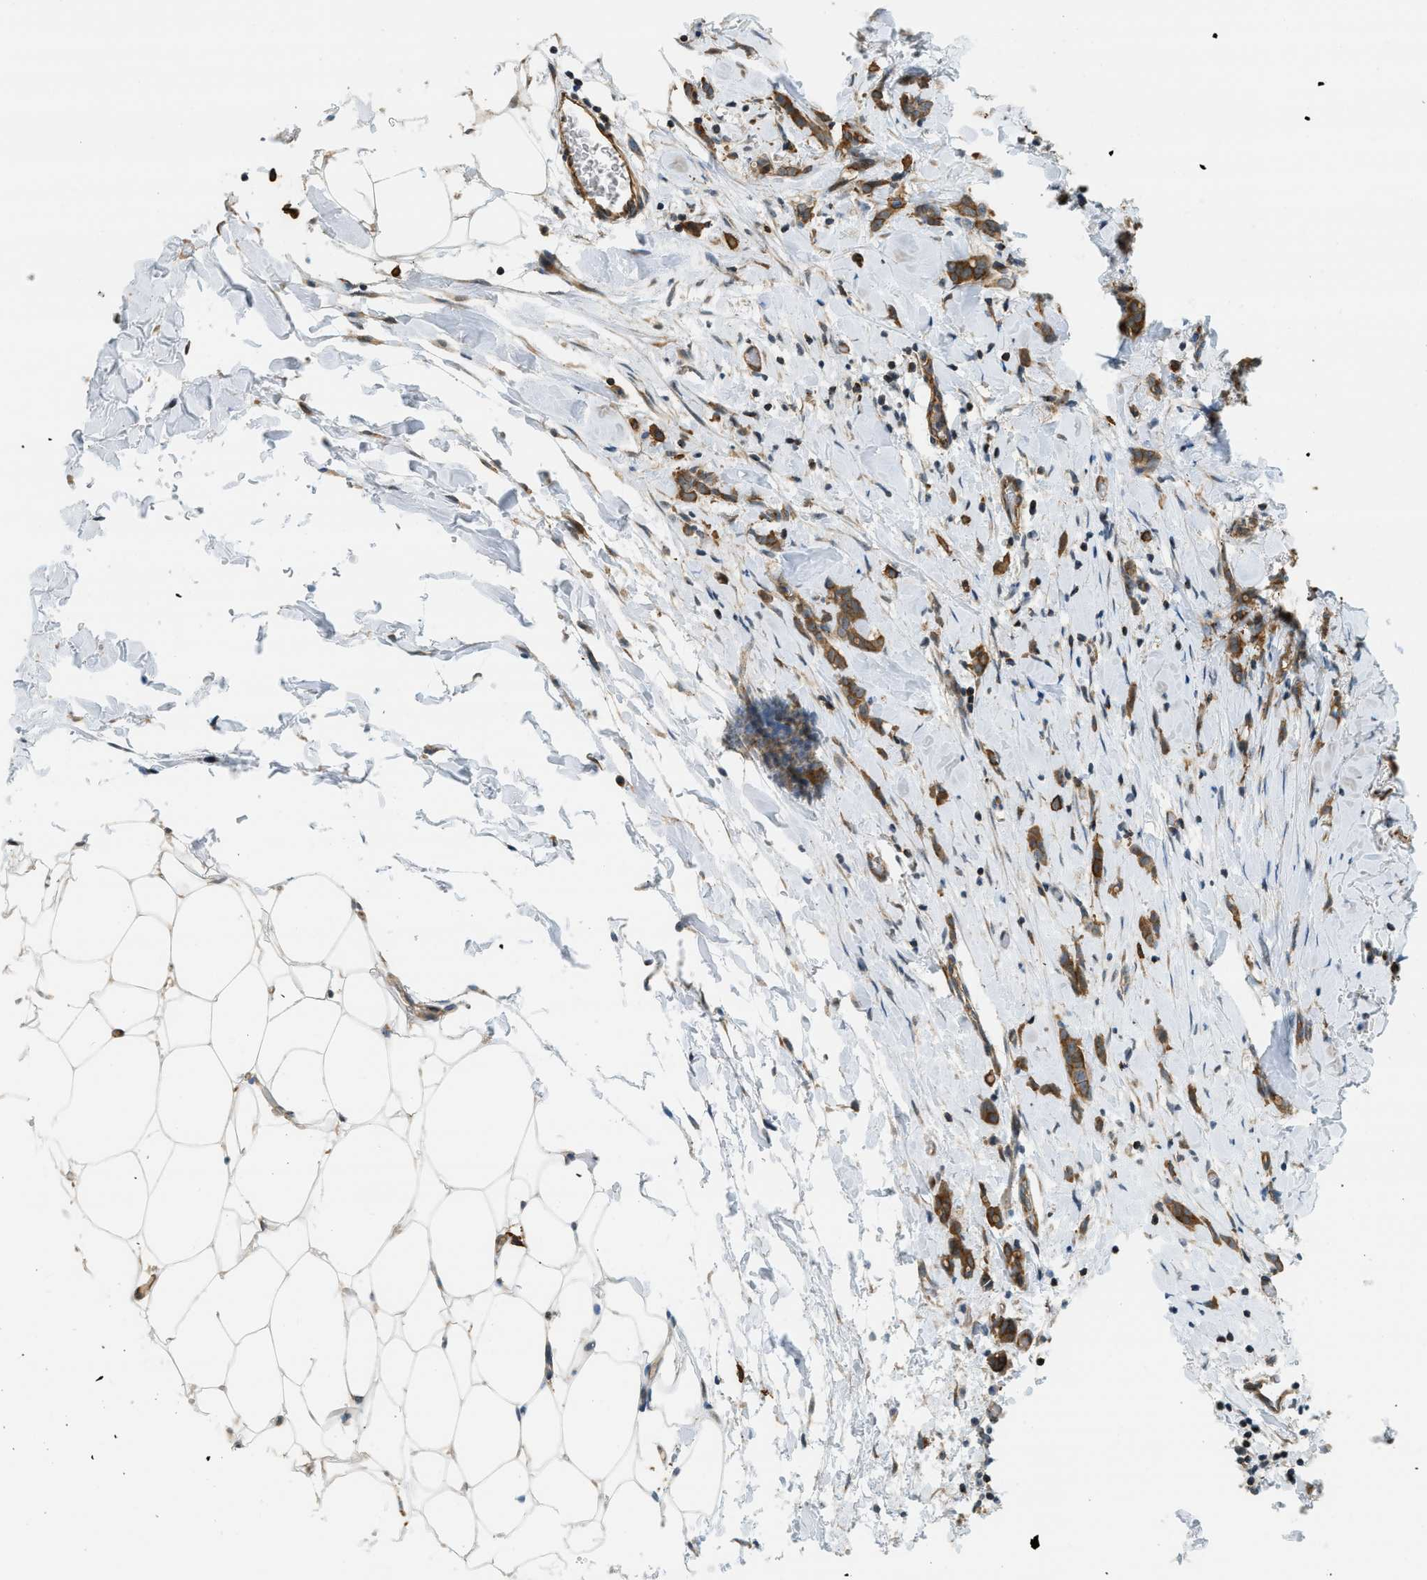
{"staining": {"intensity": "moderate", "quantity": ">75%", "location": "cytoplasmic/membranous"}, "tissue": "breast cancer", "cell_type": "Tumor cells", "image_type": "cancer", "snomed": [{"axis": "morphology", "description": "Lobular carcinoma, in situ"}, {"axis": "morphology", "description": "Lobular carcinoma"}, {"axis": "topography", "description": "Breast"}], "caption": "A photomicrograph of breast lobular carcinoma in situ stained for a protein displays moderate cytoplasmic/membranous brown staining in tumor cells.", "gene": "KIAA1671", "patient": {"sex": "female", "age": 41}}